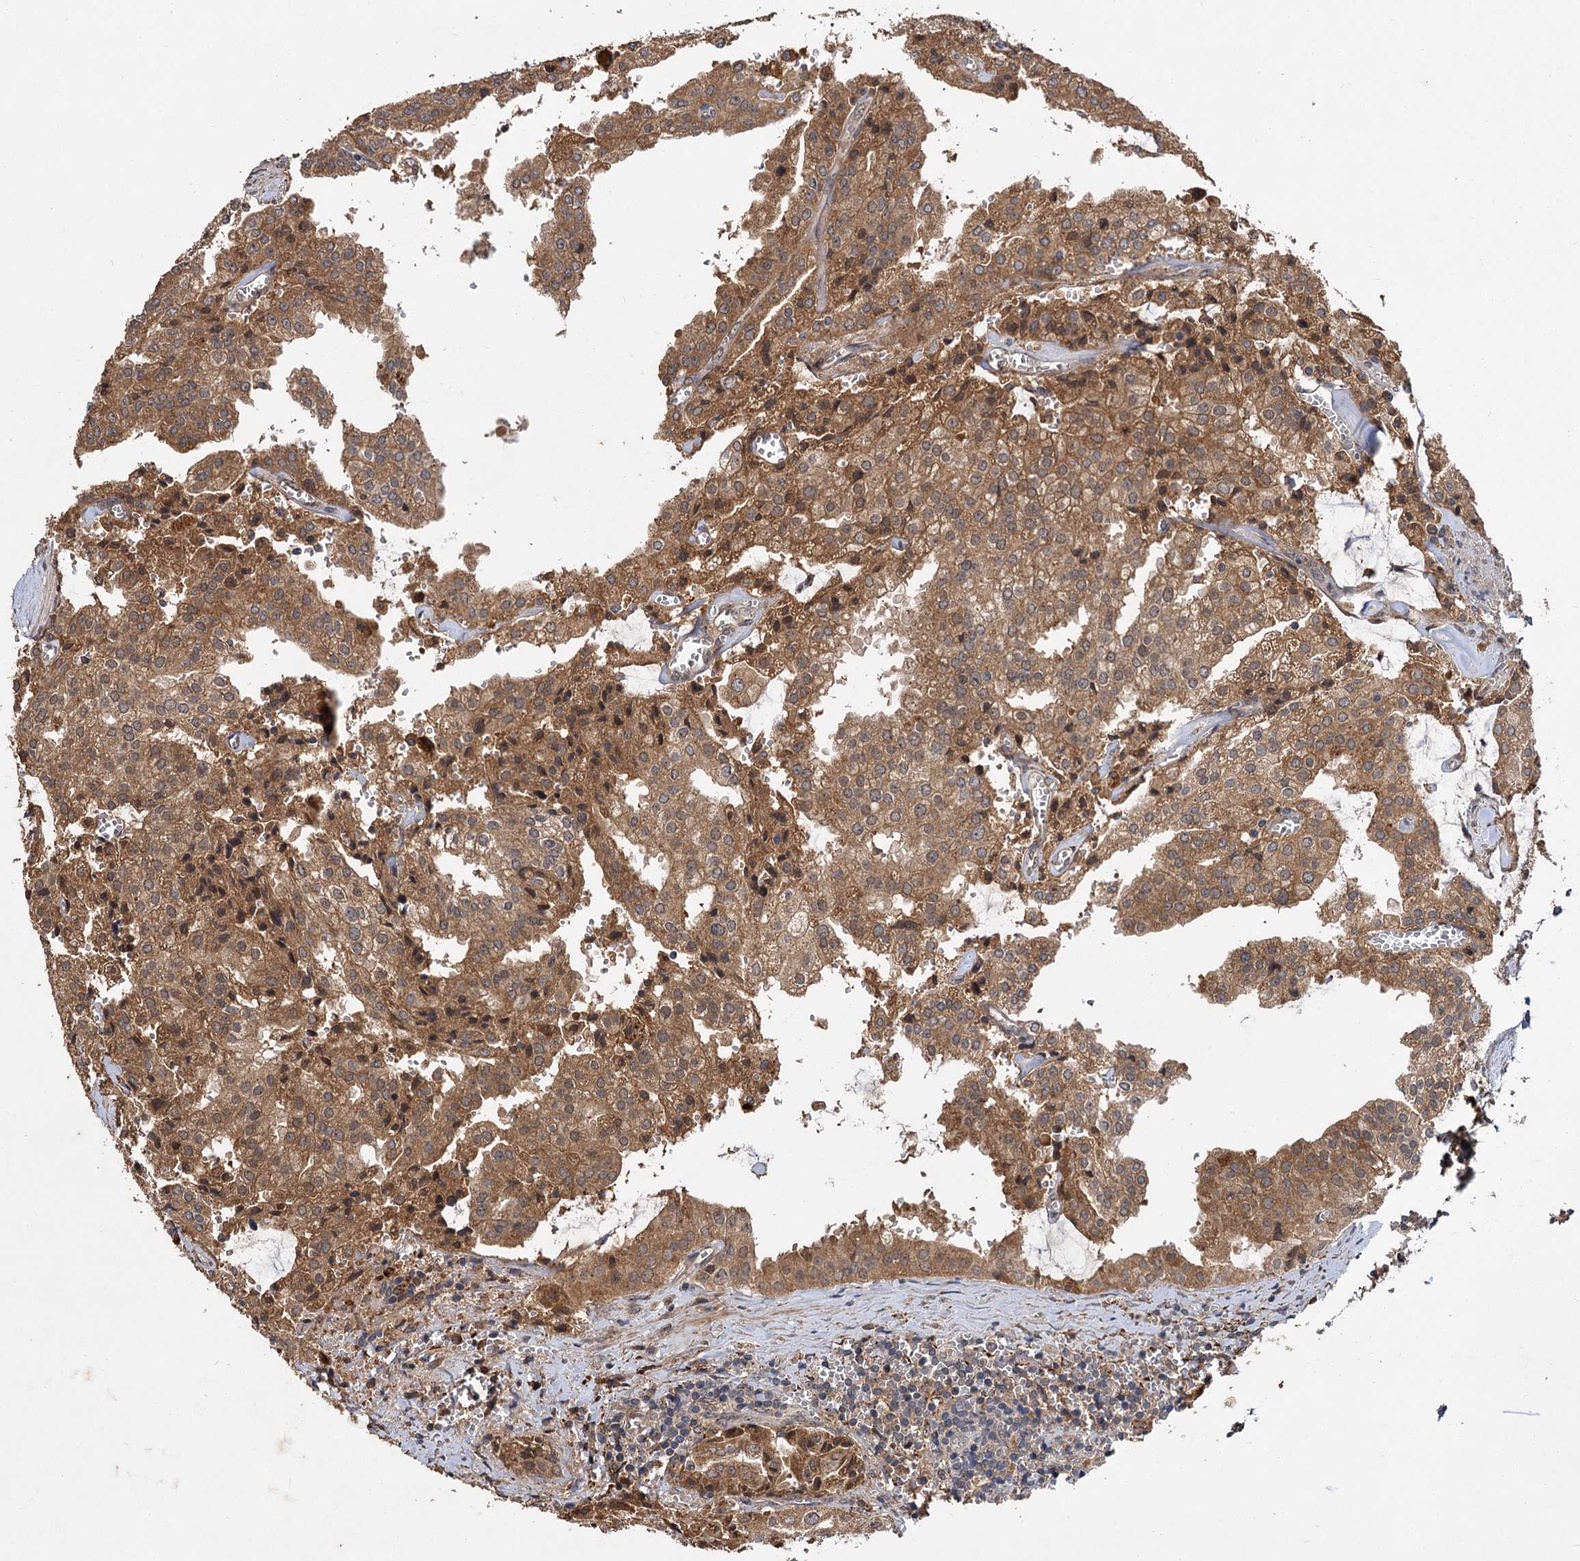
{"staining": {"intensity": "moderate", "quantity": ">75%", "location": "cytoplasmic/membranous"}, "tissue": "prostate cancer", "cell_type": "Tumor cells", "image_type": "cancer", "snomed": [{"axis": "morphology", "description": "Adenocarcinoma, High grade"}, {"axis": "topography", "description": "Prostate"}], "caption": "DAB (3,3'-diaminobenzidine) immunohistochemical staining of prostate adenocarcinoma (high-grade) reveals moderate cytoplasmic/membranous protein positivity in approximately >75% of tumor cells. Nuclei are stained in blue.", "gene": "MBD6", "patient": {"sex": "male", "age": 68}}